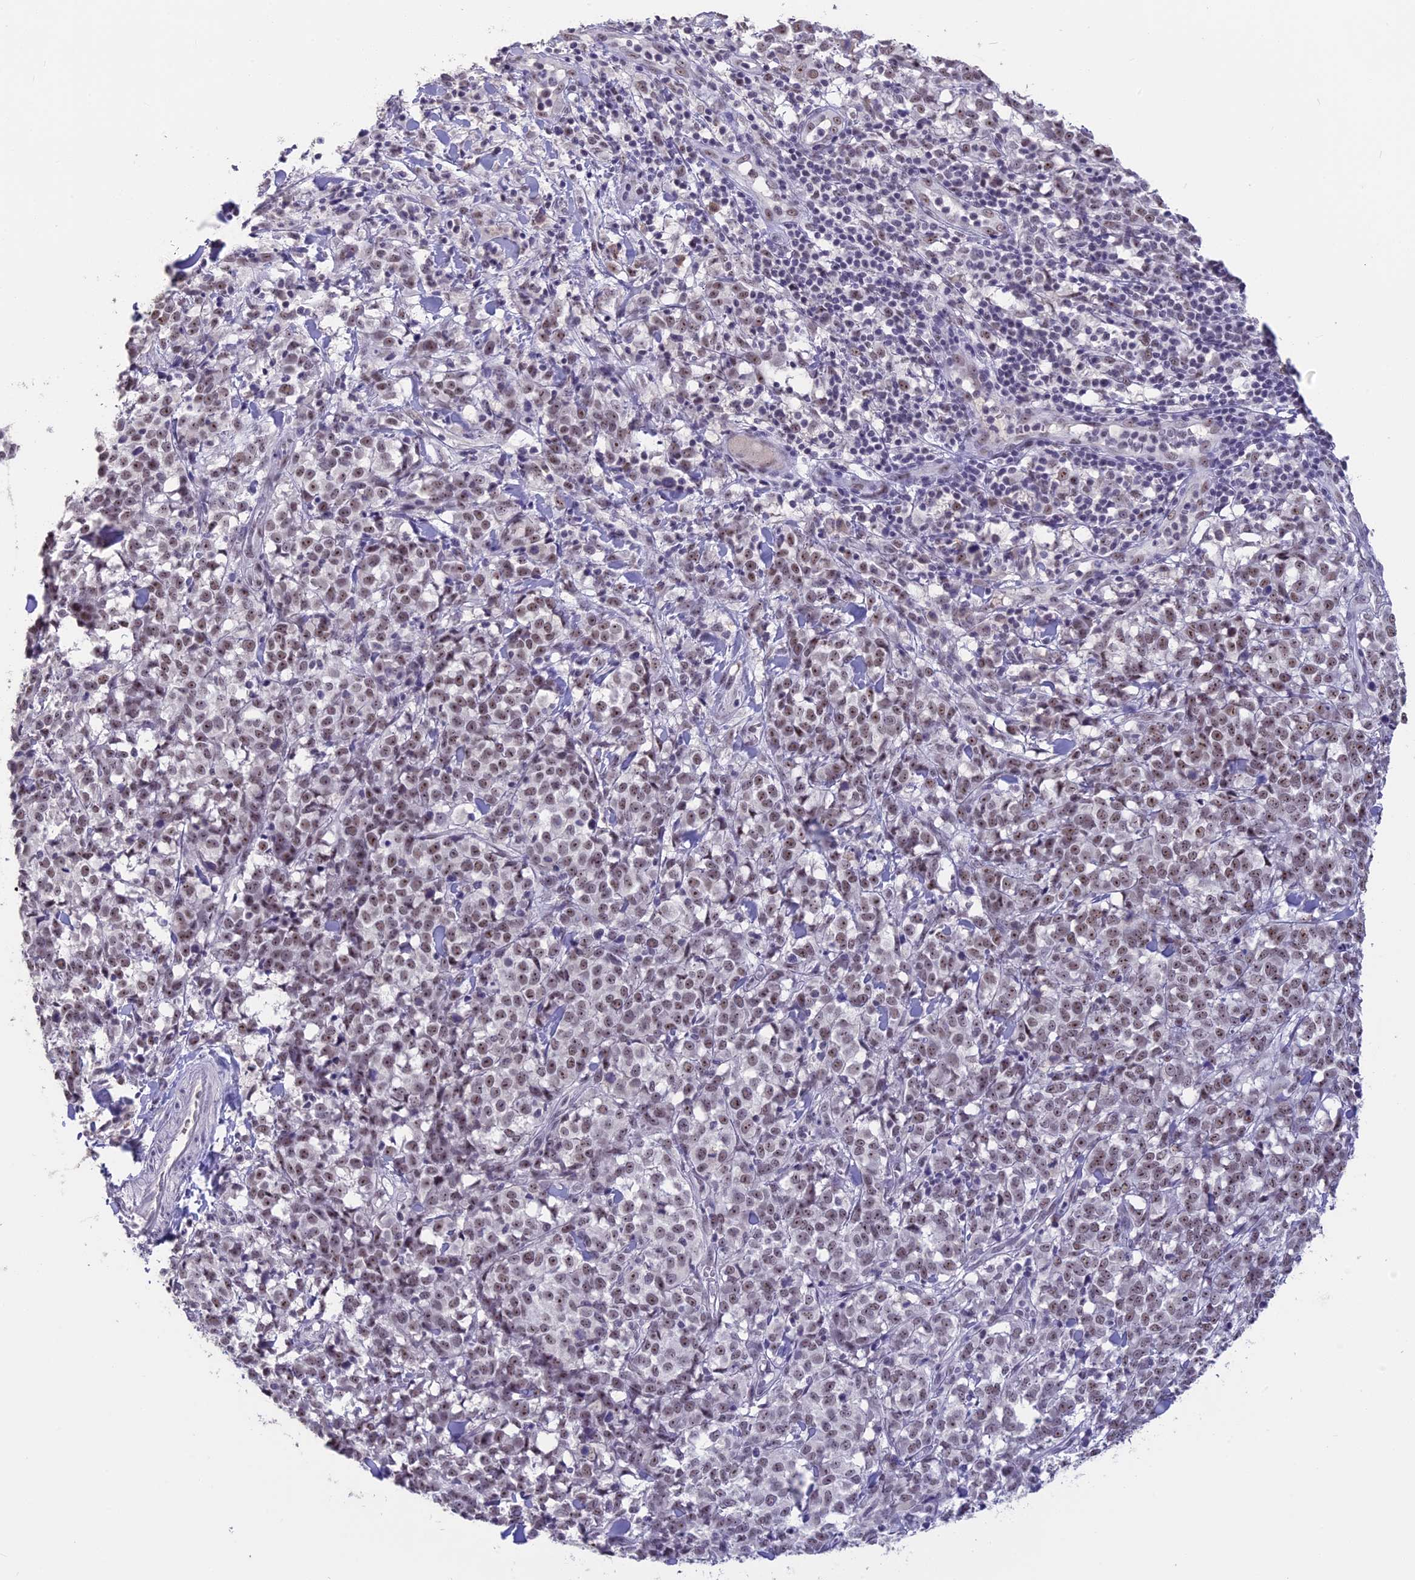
{"staining": {"intensity": "moderate", "quantity": ">75%", "location": "nuclear"}, "tissue": "melanoma", "cell_type": "Tumor cells", "image_type": "cancer", "snomed": [{"axis": "morphology", "description": "Malignant melanoma, NOS"}, {"axis": "topography", "description": "Skin"}], "caption": "Moderate nuclear positivity for a protein is present in approximately >75% of tumor cells of malignant melanoma using immunohistochemistry (IHC).", "gene": "SETD2", "patient": {"sex": "female", "age": 72}}